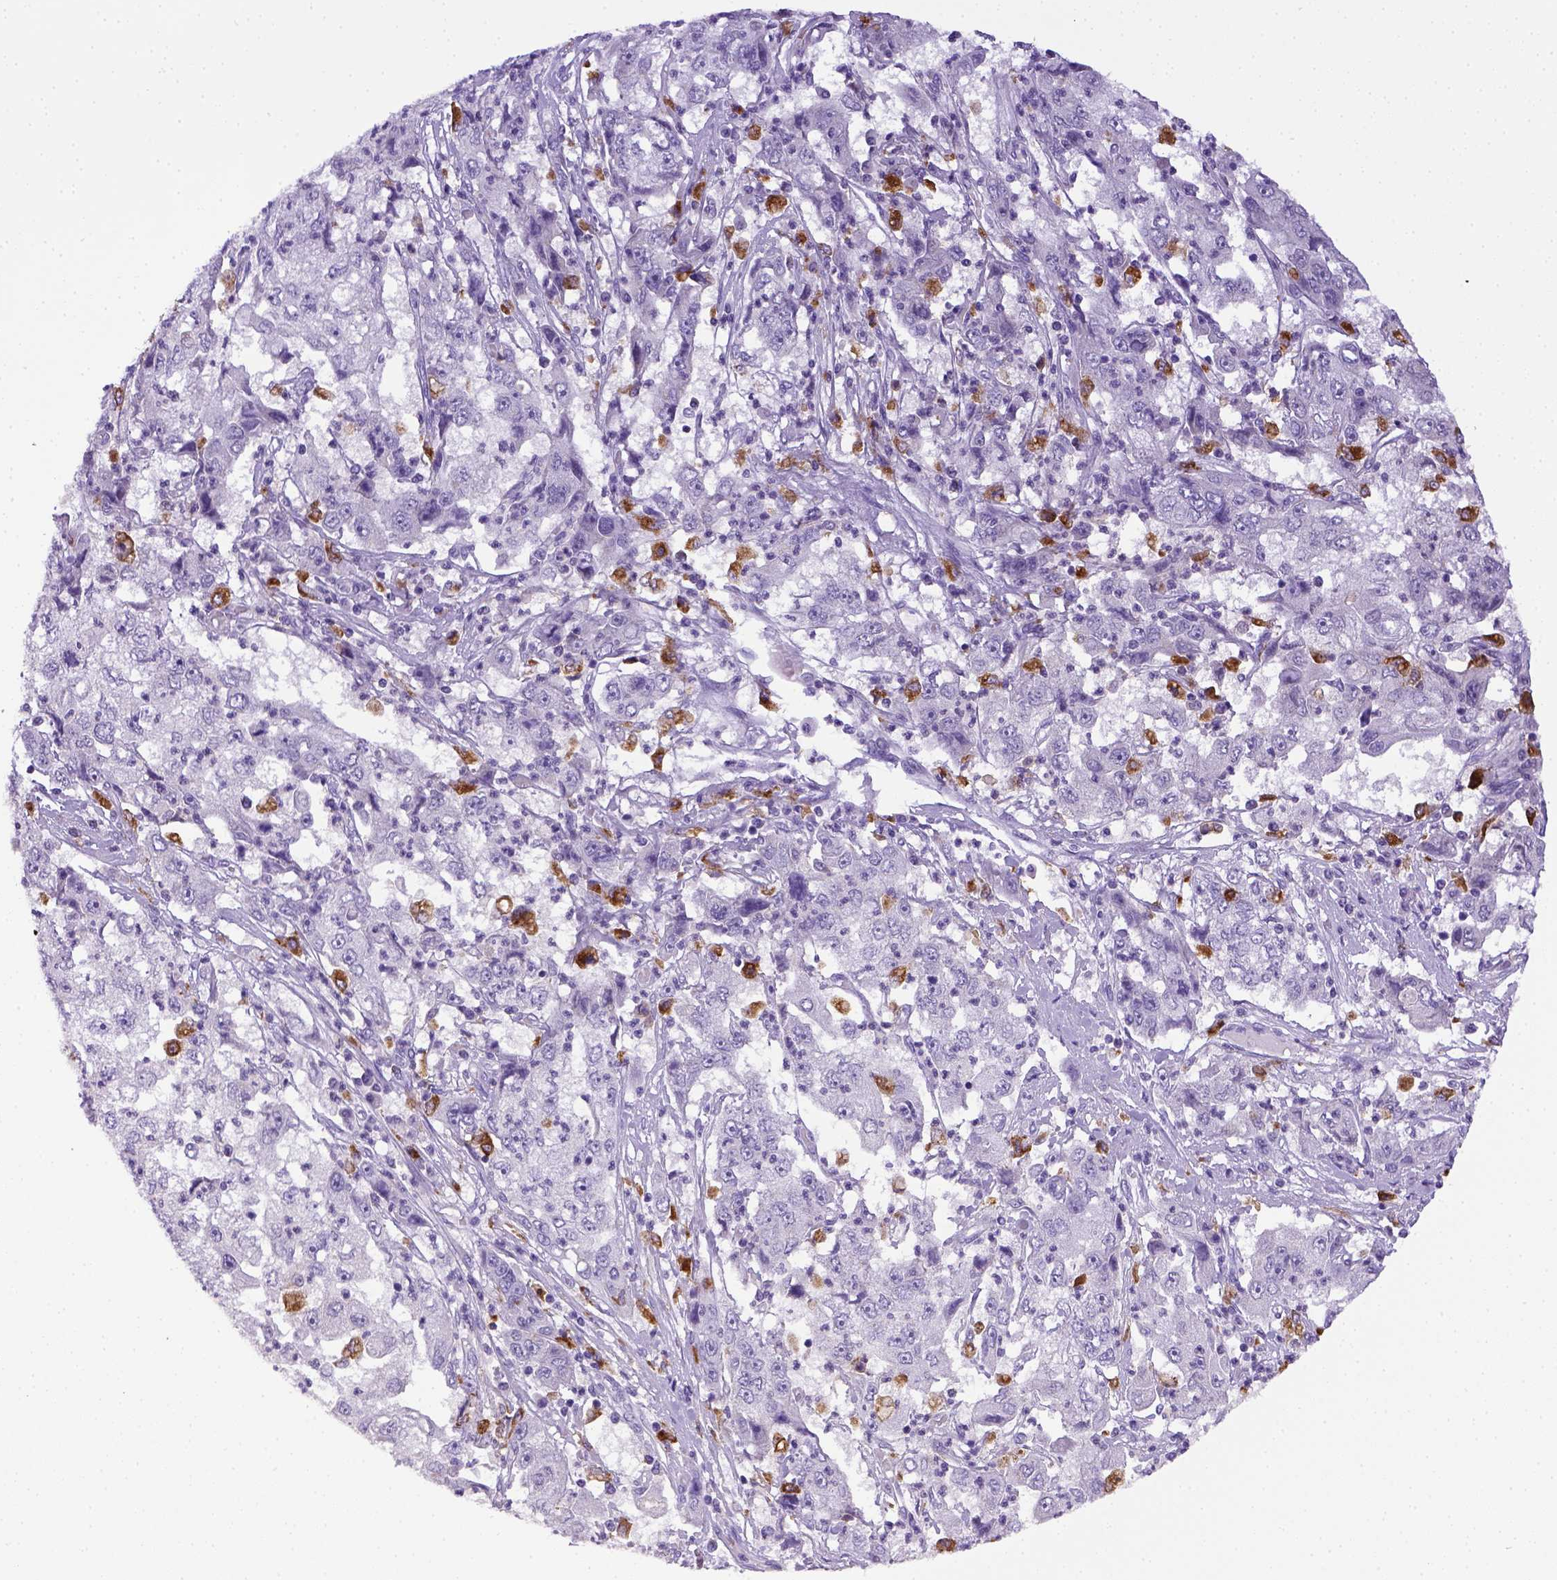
{"staining": {"intensity": "negative", "quantity": "none", "location": "none"}, "tissue": "cervical cancer", "cell_type": "Tumor cells", "image_type": "cancer", "snomed": [{"axis": "morphology", "description": "Squamous cell carcinoma, NOS"}, {"axis": "topography", "description": "Cervix"}], "caption": "Protein analysis of cervical squamous cell carcinoma demonstrates no significant positivity in tumor cells.", "gene": "CD68", "patient": {"sex": "female", "age": 36}}